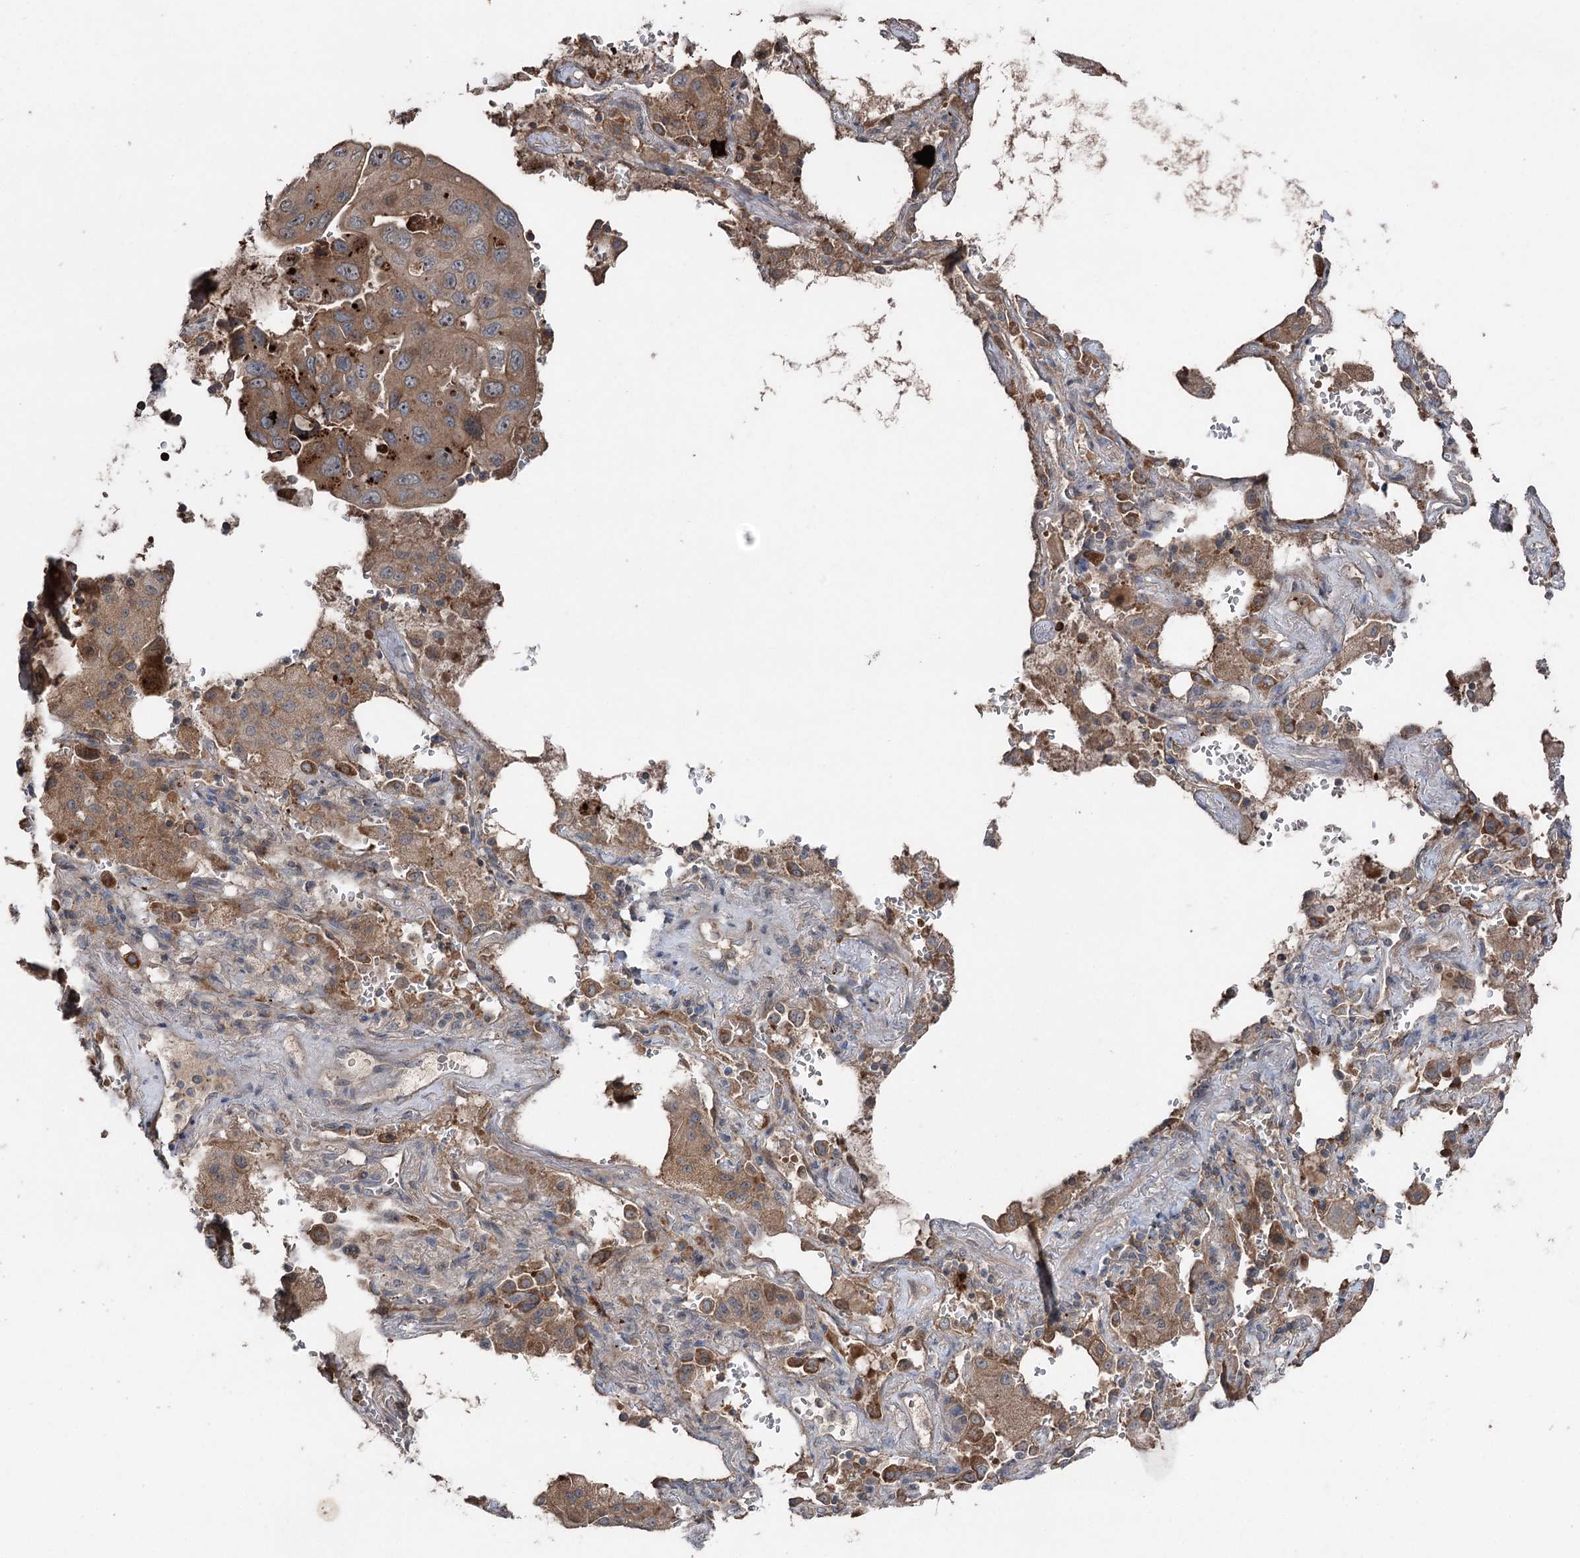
{"staining": {"intensity": "moderate", "quantity": ">75%", "location": "cytoplasmic/membranous"}, "tissue": "lung cancer", "cell_type": "Tumor cells", "image_type": "cancer", "snomed": [{"axis": "morphology", "description": "Squamous cell carcinoma, NOS"}, {"axis": "topography", "description": "Lung"}], "caption": "The histopathology image demonstrates a brown stain indicating the presence of a protein in the cytoplasmic/membranous of tumor cells in lung squamous cell carcinoma.", "gene": "MAPK8IP2", "patient": {"sex": "female", "age": 73}}